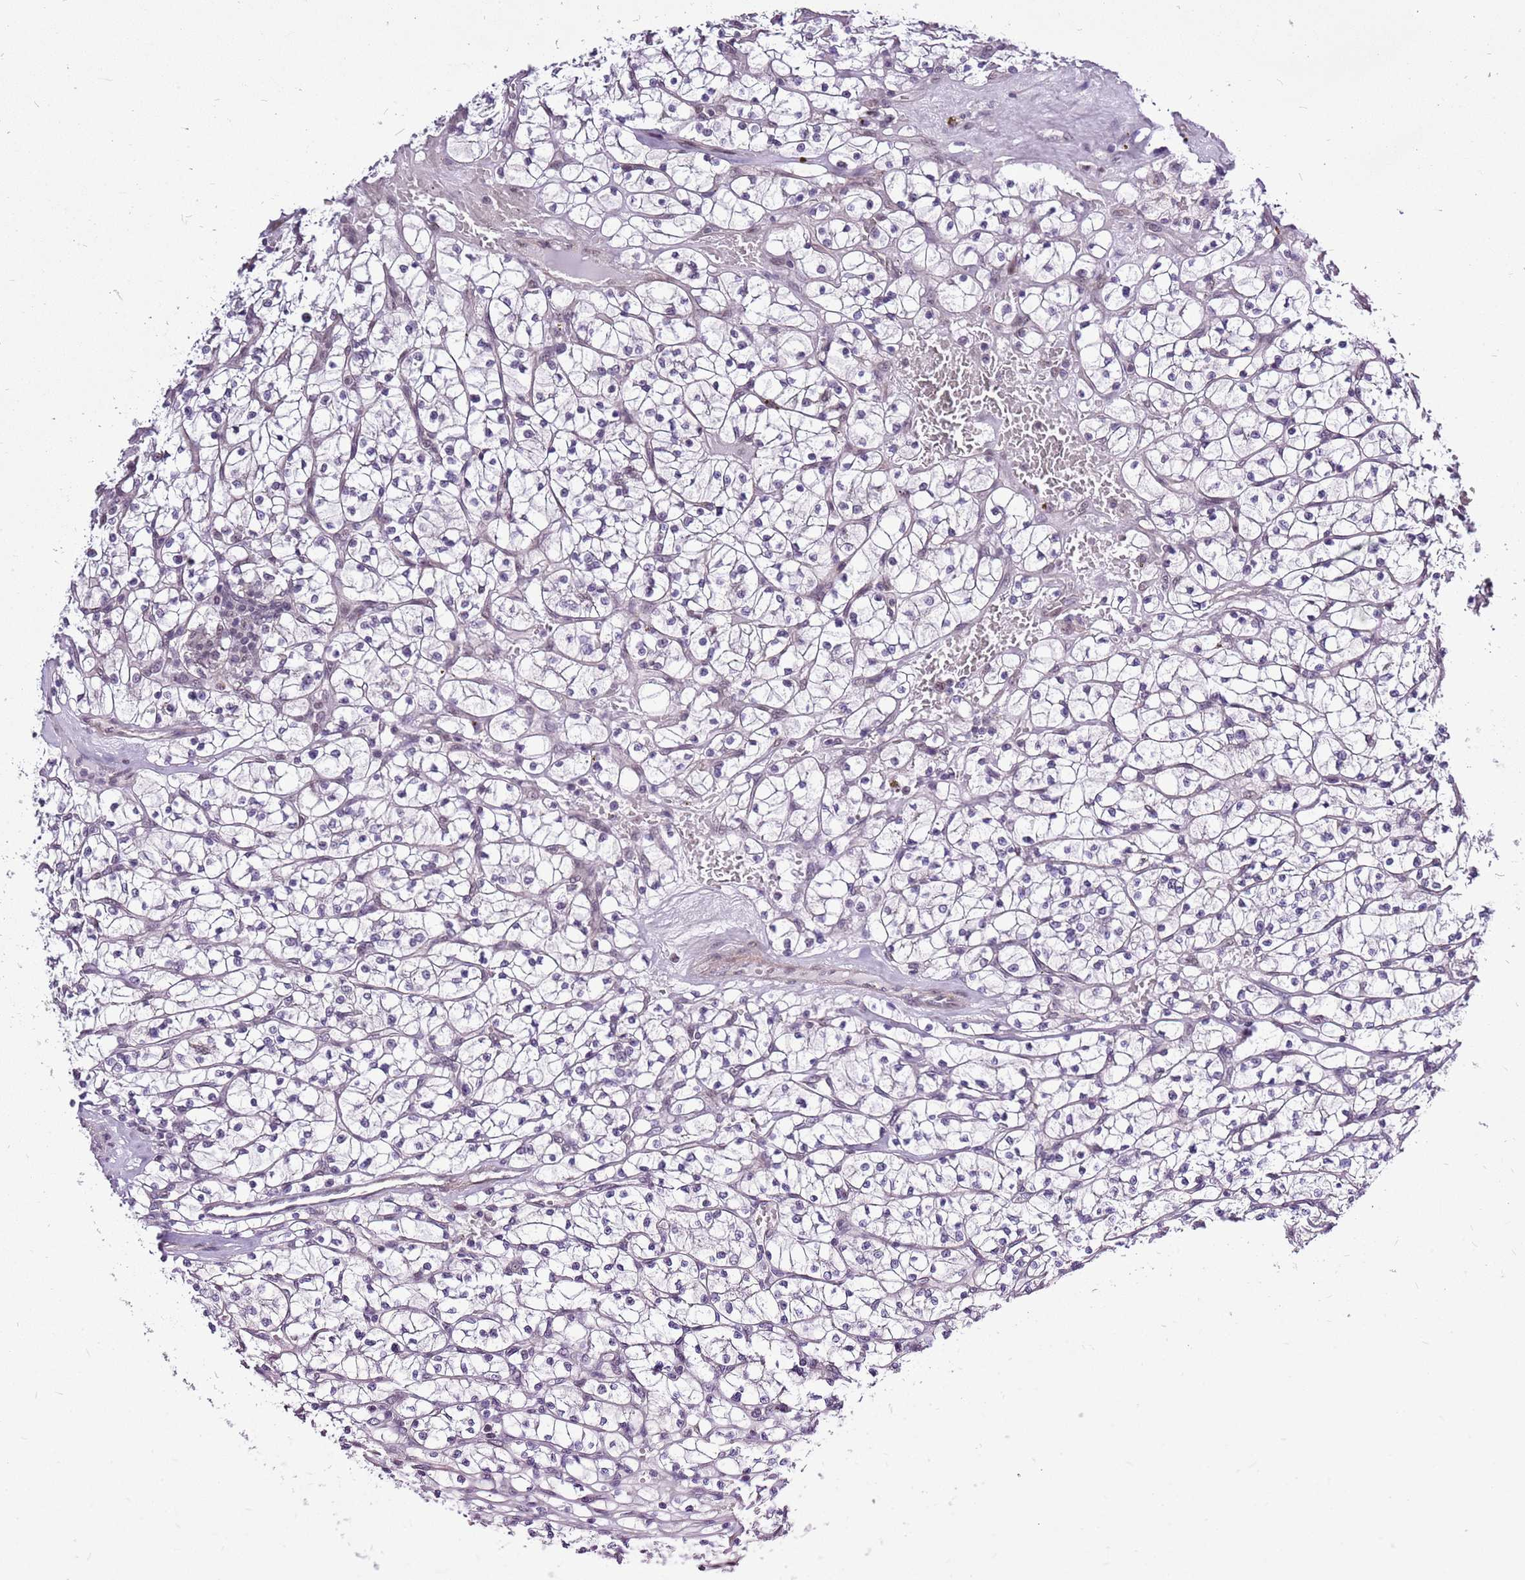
{"staining": {"intensity": "negative", "quantity": "none", "location": "none"}, "tissue": "renal cancer", "cell_type": "Tumor cells", "image_type": "cancer", "snomed": [{"axis": "morphology", "description": "Adenocarcinoma, NOS"}, {"axis": "topography", "description": "Kidney"}], "caption": "This histopathology image is of adenocarcinoma (renal) stained with immunohistochemistry to label a protein in brown with the nuclei are counter-stained blue. There is no positivity in tumor cells. The staining was performed using DAB to visualize the protein expression in brown, while the nuclei were stained in blue with hematoxylin (Magnification: 20x).", "gene": "CCDC166", "patient": {"sex": "female", "age": 64}}